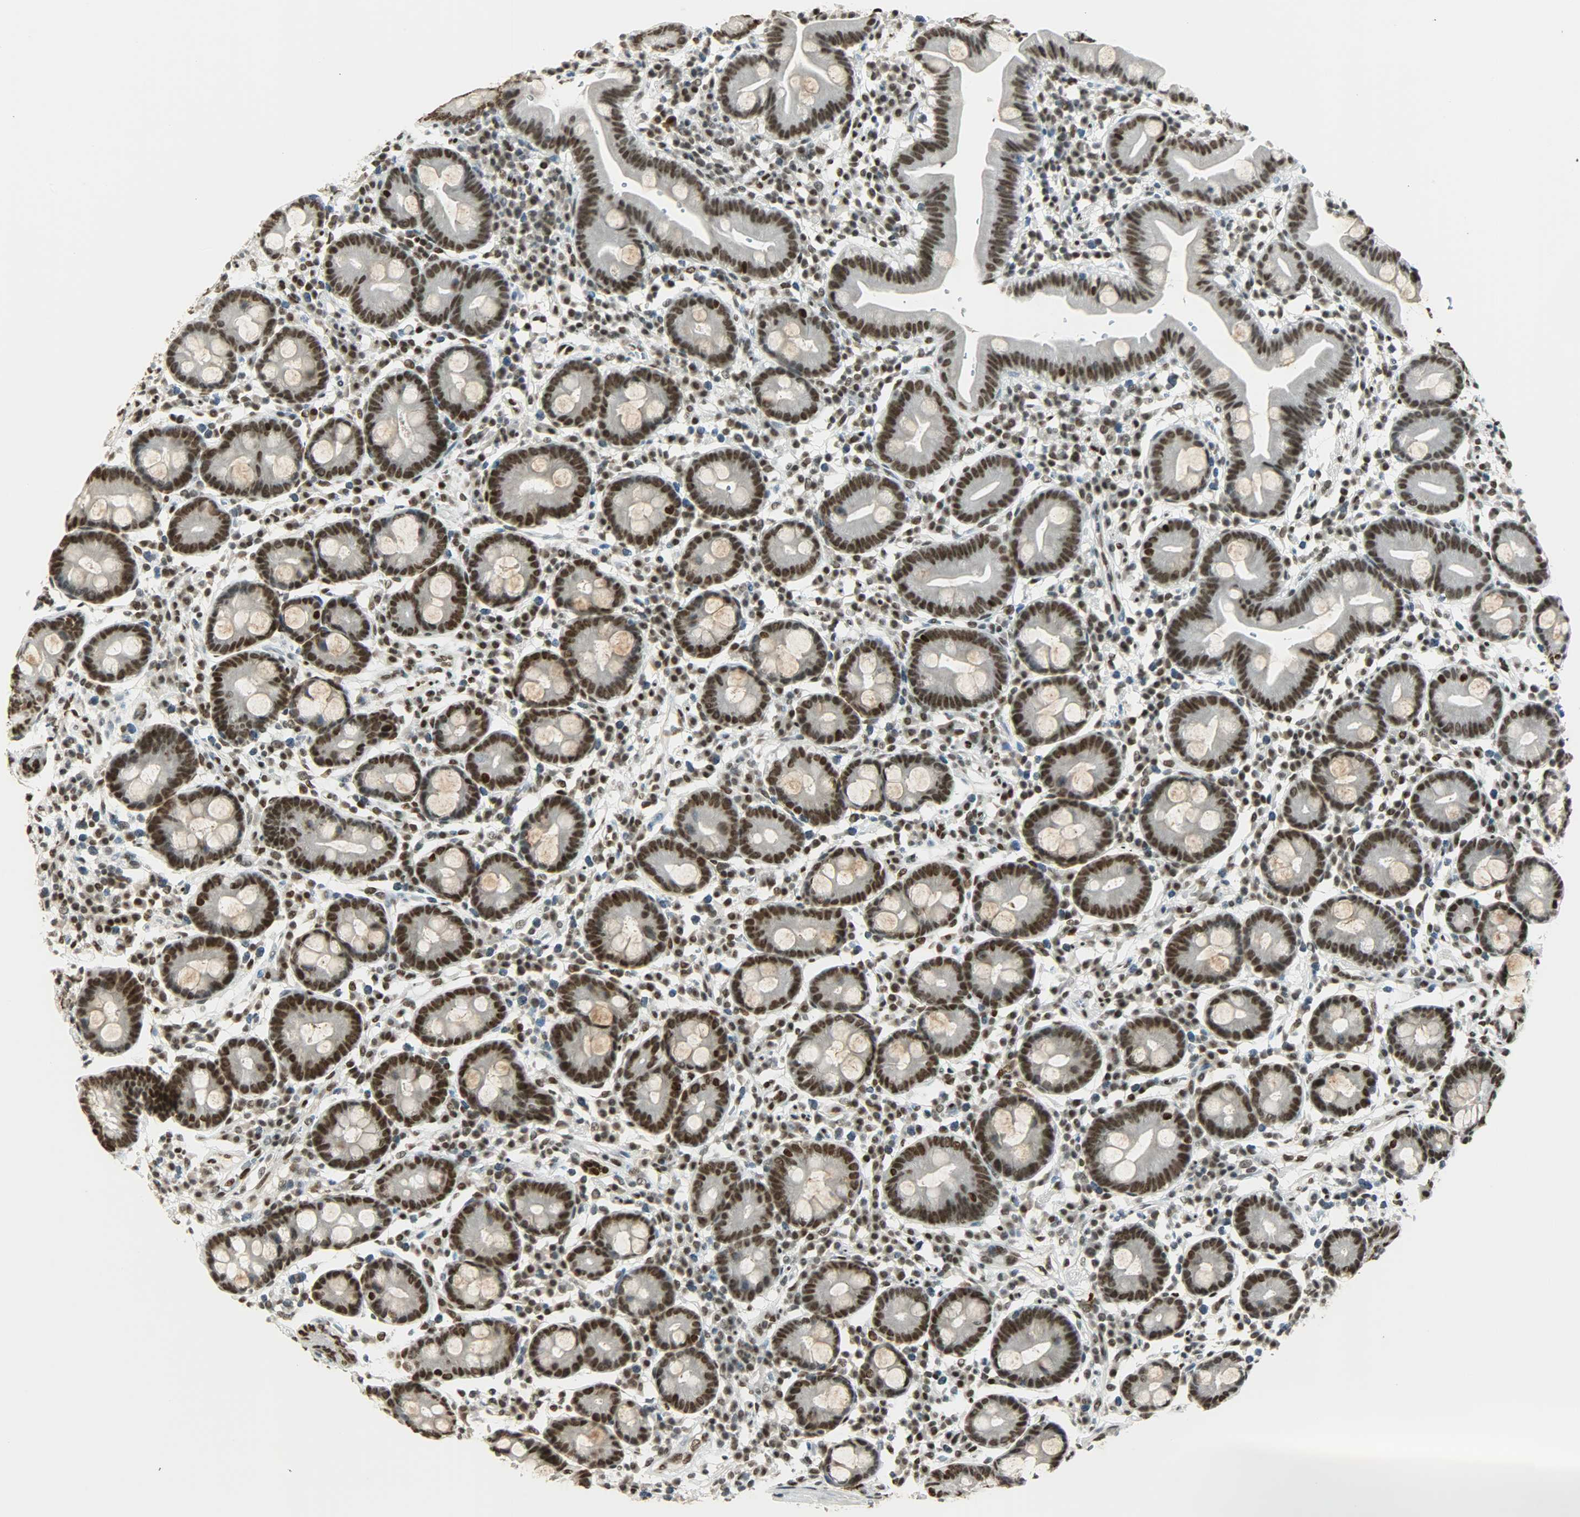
{"staining": {"intensity": "strong", "quantity": ">75%", "location": "nuclear"}, "tissue": "duodenum", "cell_type": "Glandular cells", "image_type": "normal", "snomed": [{"axis": "morphology", "description": "Normal tissue, NOS"}, {"axis": "topography", "description": "Duodenum"}], "caption": "Protein expression analysis of unremarkable duodenum displays strong nuclear staining in about >75% of glandular cells.", "gene": "MYEF2", "patient": {"sex": "male", "age": 50}}